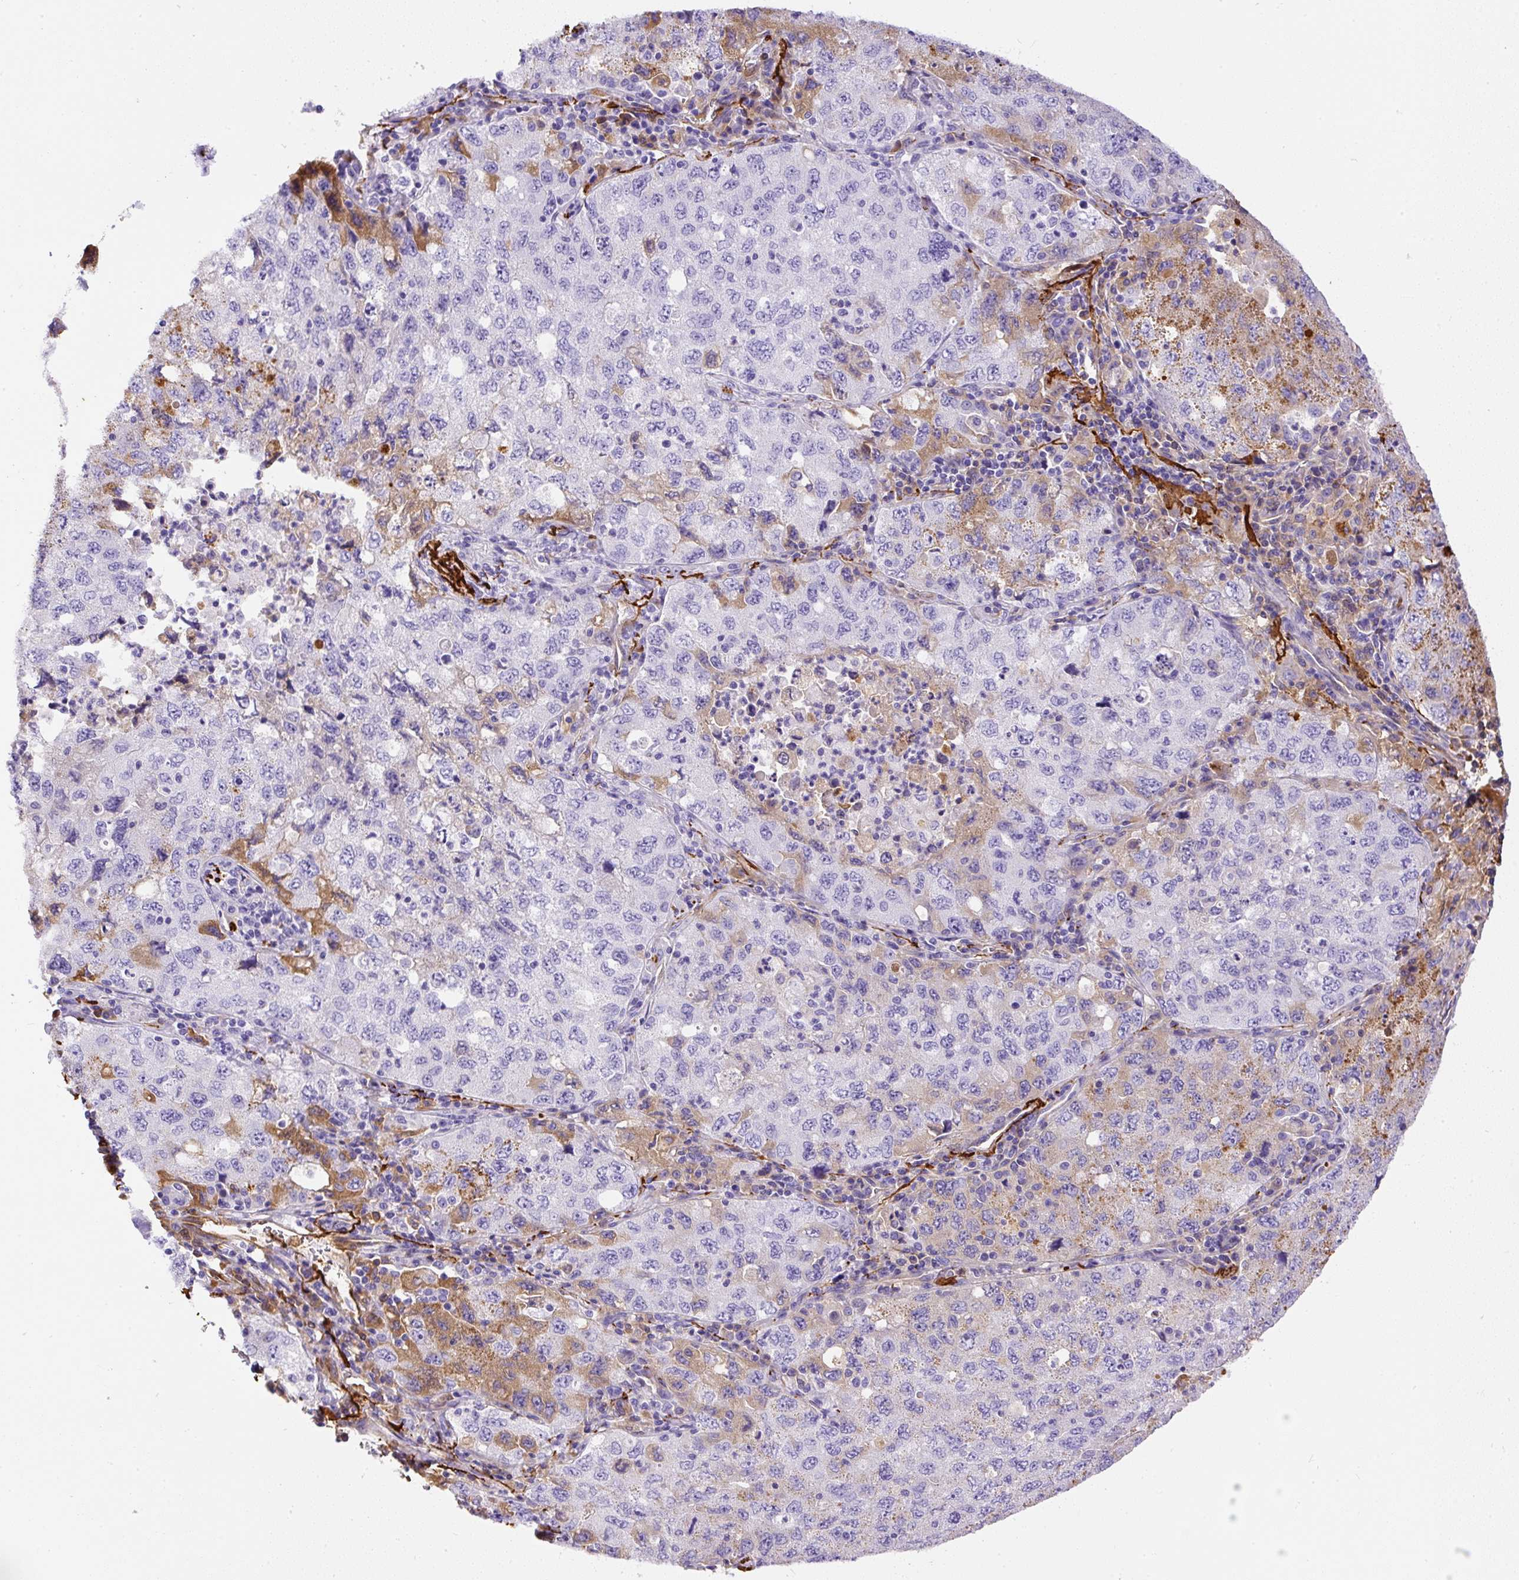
{"staining": {"intensity": "negative", "quantity": "none", "location": "none"}, "tissue": "lung cancer", "cell_type": "Tumor cells", "image_type": "cancer", "snomed": [{"axis": "morphology", "description": "Adenocarcinoma, NOS"}, {"axis": "topography", "description": "Lung"}], "caption": "IHC micrograph of human lung adenocarcinoma stained for a protein (brown), which displays no positivity in tumor cells. Nuclei are stained in blue.", "gene": "APCS", "patient": {"sex": "female", "age": 57}}